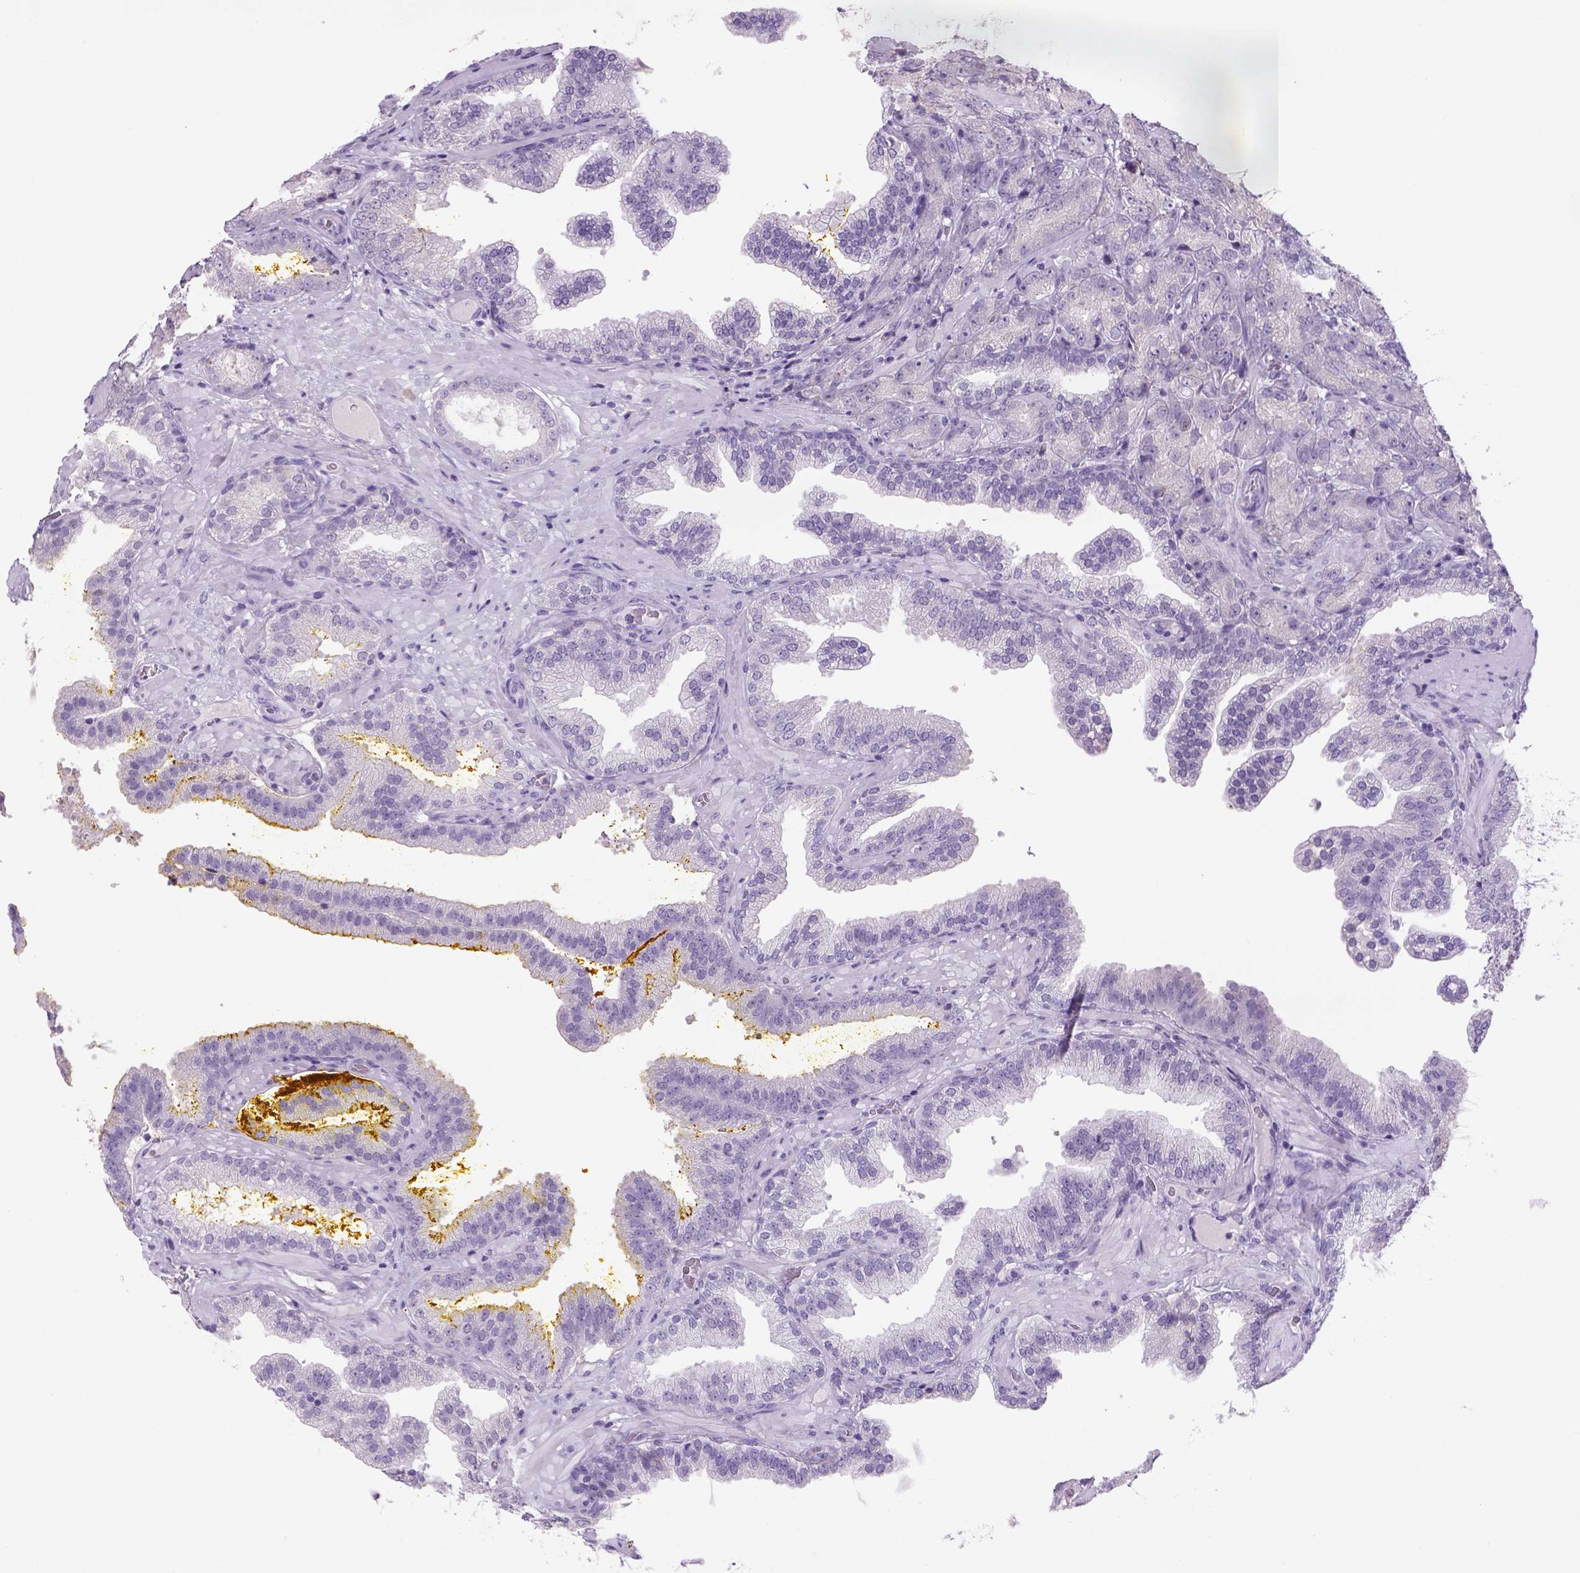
{"staining": {"intensity": "negative", "quantity": "none", "location": "none"}, "tissue": "prostate cancer", "cell_type": "Tumor cells", "image_type": "cancer", "snomed": [{"axis": "morphology", "description": "Adenocarcinoma, NOS"}, {"axis": "topography", "description": "Prostate"}], "caption": "This is an IHC histopathology image of human adenocarcinoma (prostate). There is no positivity in tumor cells.", "gene": "NAALAD2", "patient": {"sex": "male", "age": 63}}